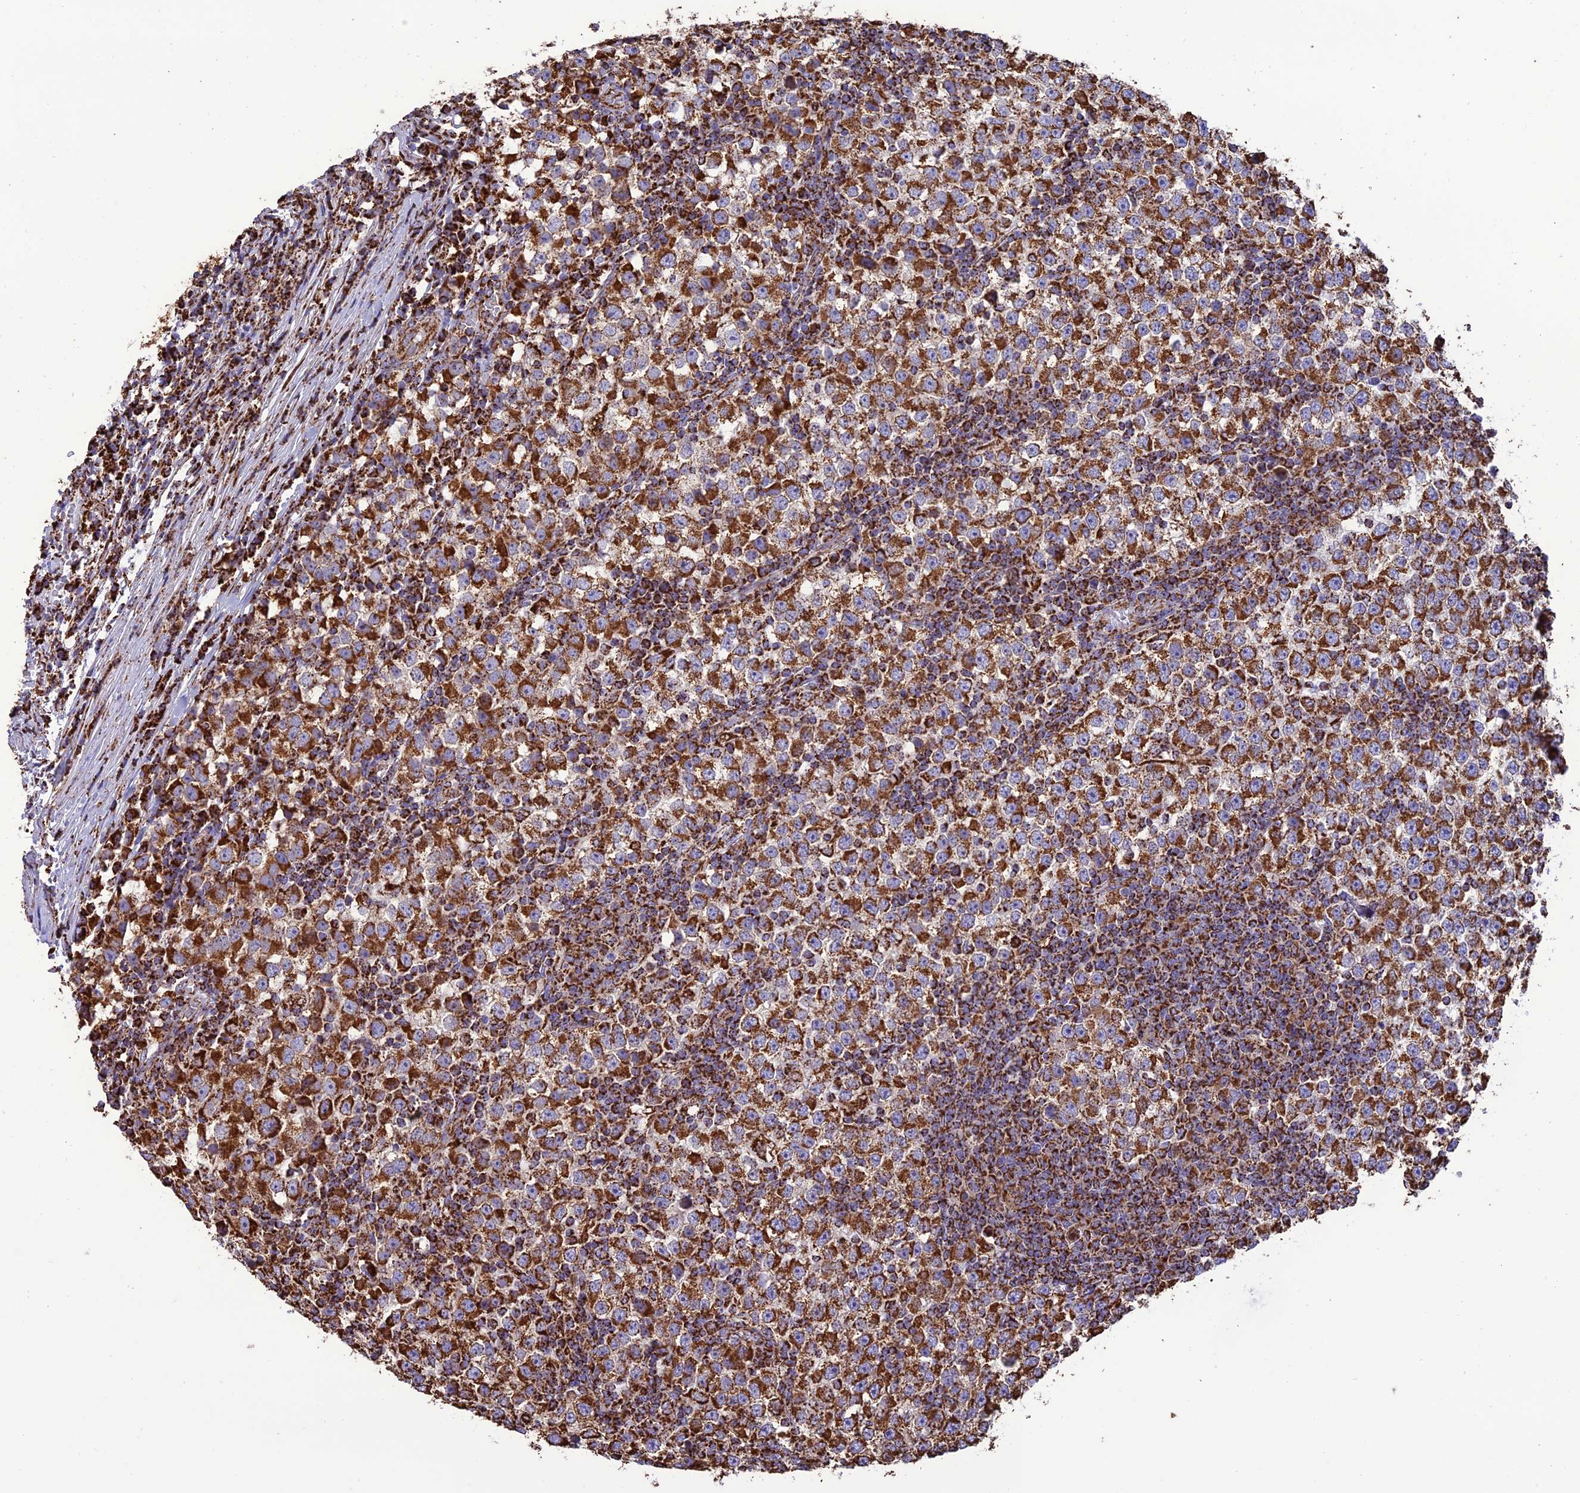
{"staining": {"intensity": "strong", "quantity": ">75%", "location": "cytoplasmic/membranous"}, "tissue": "testis cancer", "cell_type": "Tumor cells", "image_type": "cancer", "snomed": [{"axis": "morphology", "description": "Seminoma, NOS"}, {"axis": "topography", "description": "Testis"}], "caption": "Strong cytoplasmic/membranous protein positivity is seen in approximately >75% of tumor cells in testis cancer (seminoma). The protein of interest is shown in brown color, while the nuclei are stained blue.", "gene": "NDUFAF1", "patient": {"sex": "male", "age": 65}}